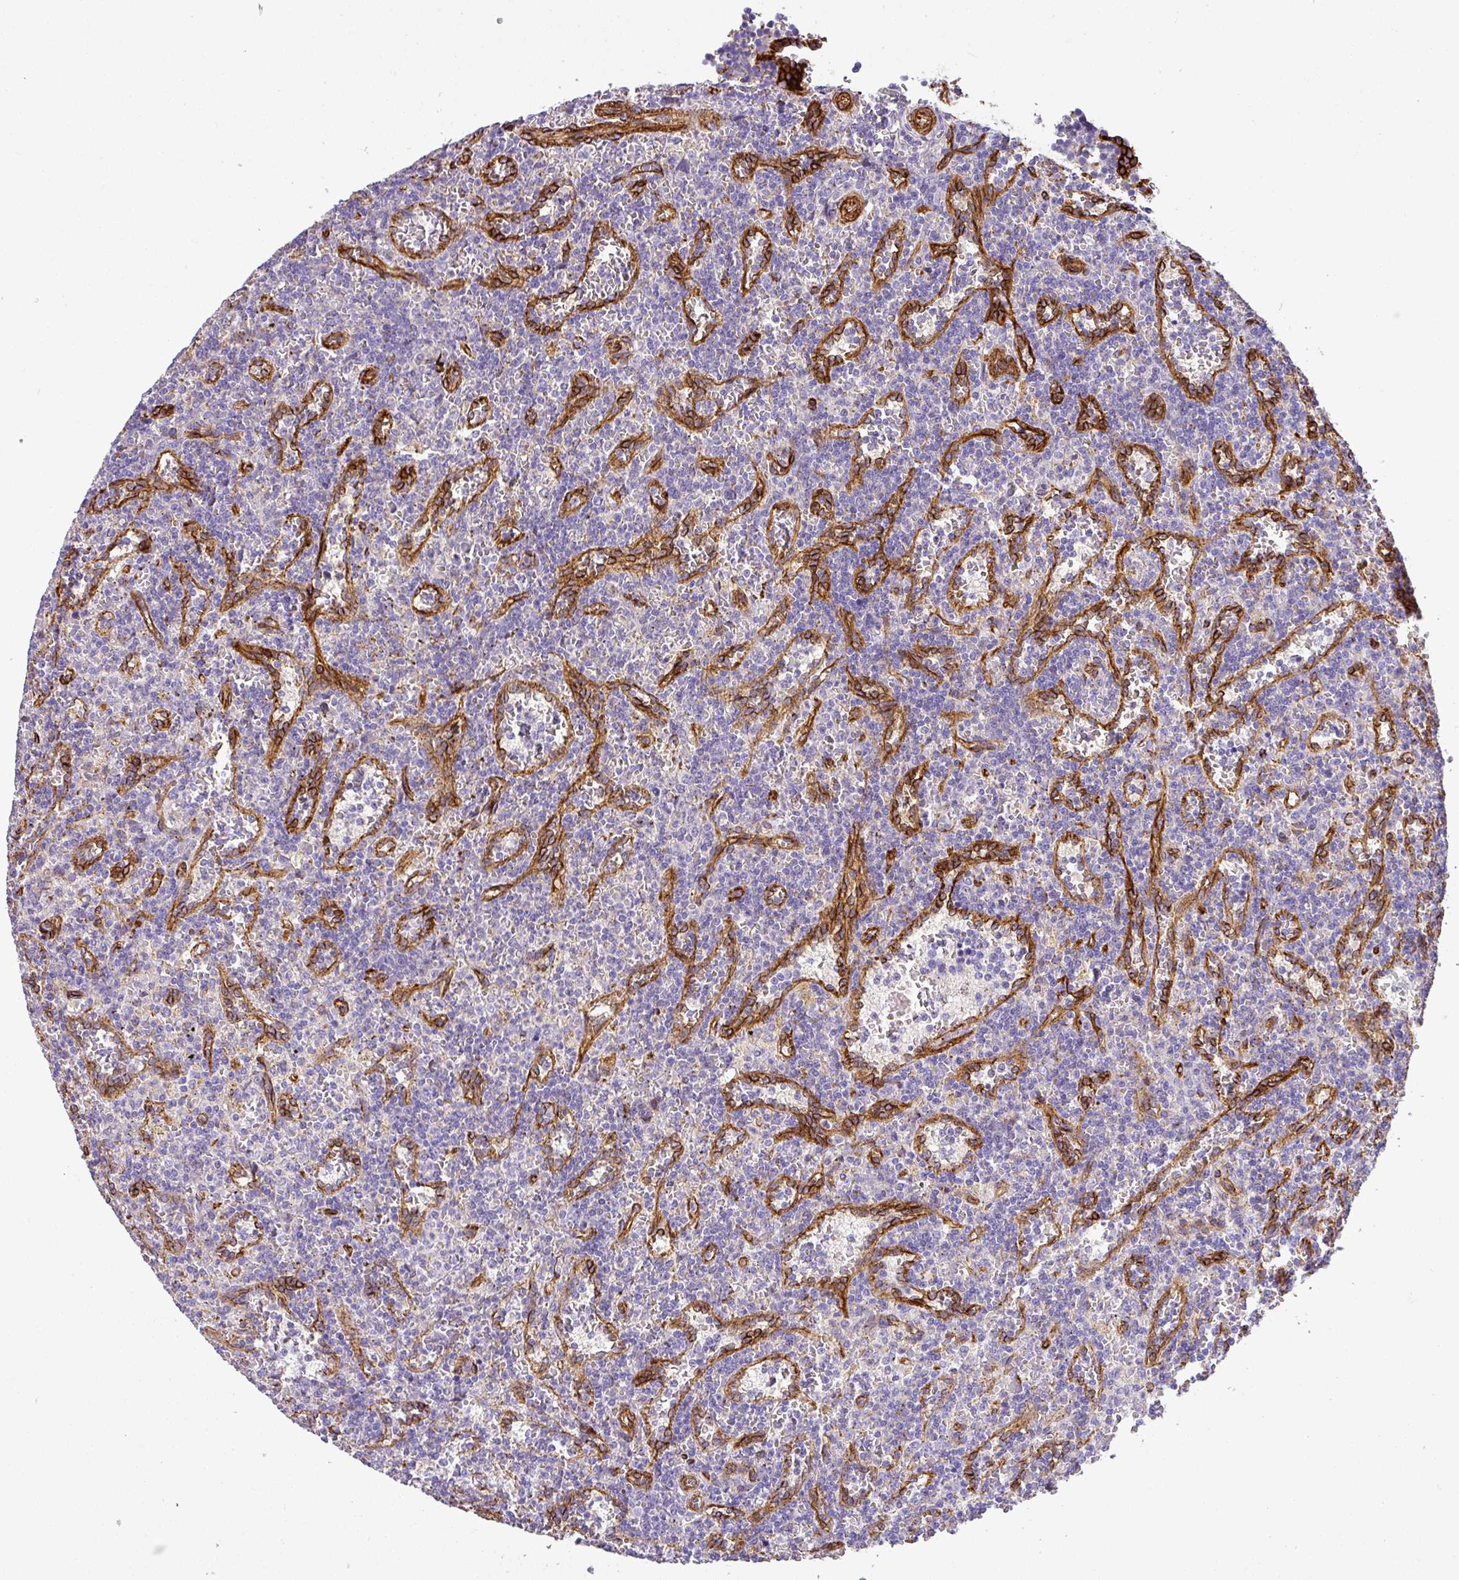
{"staining": {"intensity": "negative", "quantity": "none", "location": "none"}, "tissue": "lymphoma", "cell_type": "Tumor cells", "image_type": "cancer", "snomed": [{"axis": "morphology", "description": "Malignant lymphoma, non-Hodgkin's type, Low grade"}, {"axis": "topography", "description": "Spleen"}], "caption": "Tumor cells are negative for brown protein staining in malignant lymphoma, non-Hodgkin's type (low-grade).", "gene": "SLC25A17", "patient": {"sex": "male", "age": 73}}